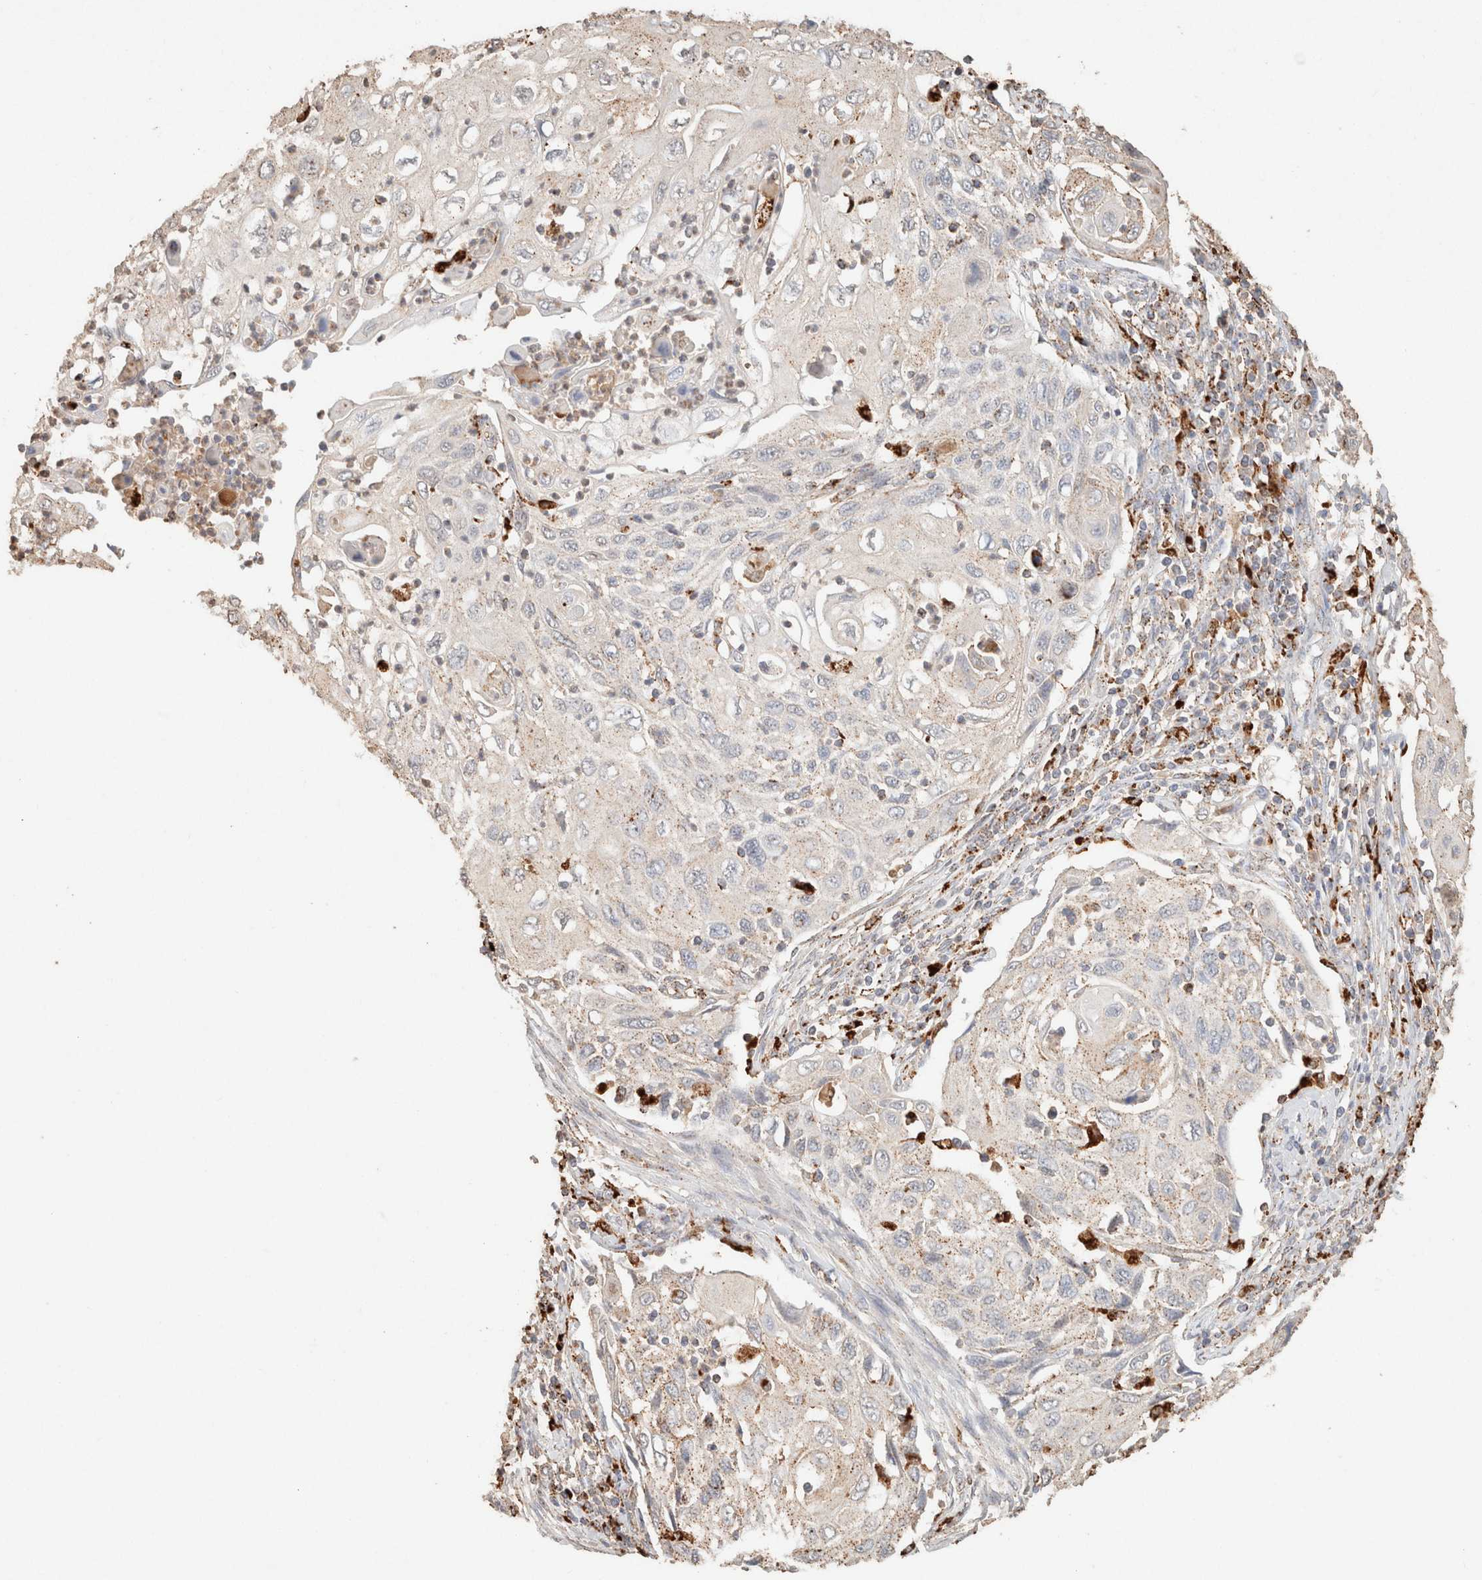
{"staining": {"intensity": "weak", "quantity": "<25%", "location": "cytoplasmic/membranous"}, "tissue": "cervical cancer", "cell_type": "Tumor cells", "image_type": "cancer", "snomed": [{"axis": "morphology", "description": "Squamous cell carcinoma, NOS"}, {"axis": "topography", "description": "Cervix"}], "caption": "Cervical squamous cell carcinoma stained for a protein using IHC exhibits no expression tumor cells.", "gene": "CTSC", "patient": {"sex": "female", "age": 70}}